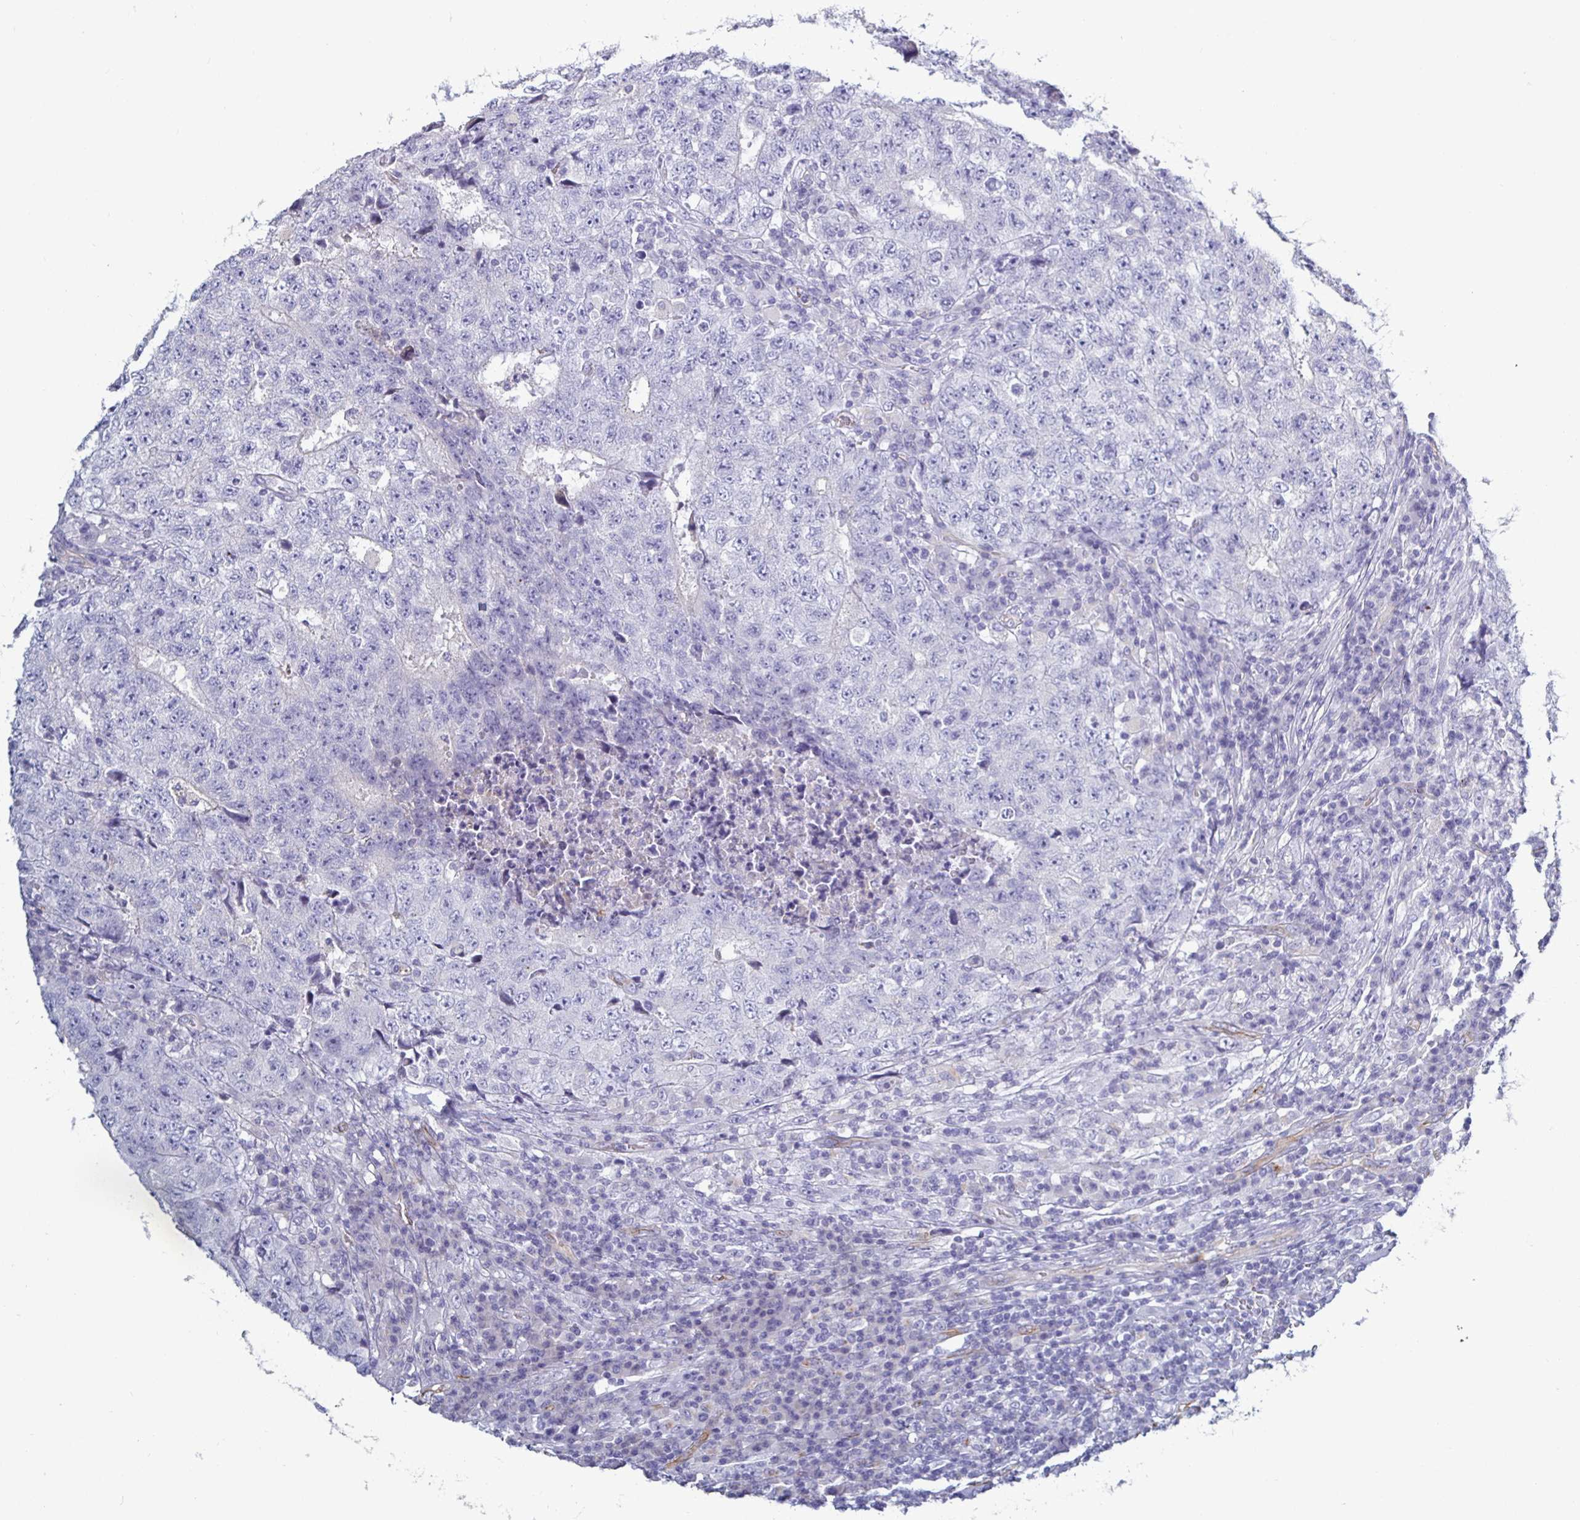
{"staining": {"intensity": "negative", "quantity": "none", "location": "none"}, "tissue": "testis cancer", "cell_type": "Tumor cells", "image_type": "cancer", "snomed": [{"axis": "morphology", "description": "Necrosis, NOS"}, {"axis": "morphology", "description": "Carcinoma, Embryonal, NOS"}, {"axis": "topography", "description": "Testis"}], "caption": "High magnification brightfield microscopy of testis cancer (embryonal carcinoma) stained with DAB (brown) and counterstained with hematoxylin (blue): tumor cells show no significant expression.", "gene": "ACSBG2", "patient": {"sex": "male", "age": 19}}